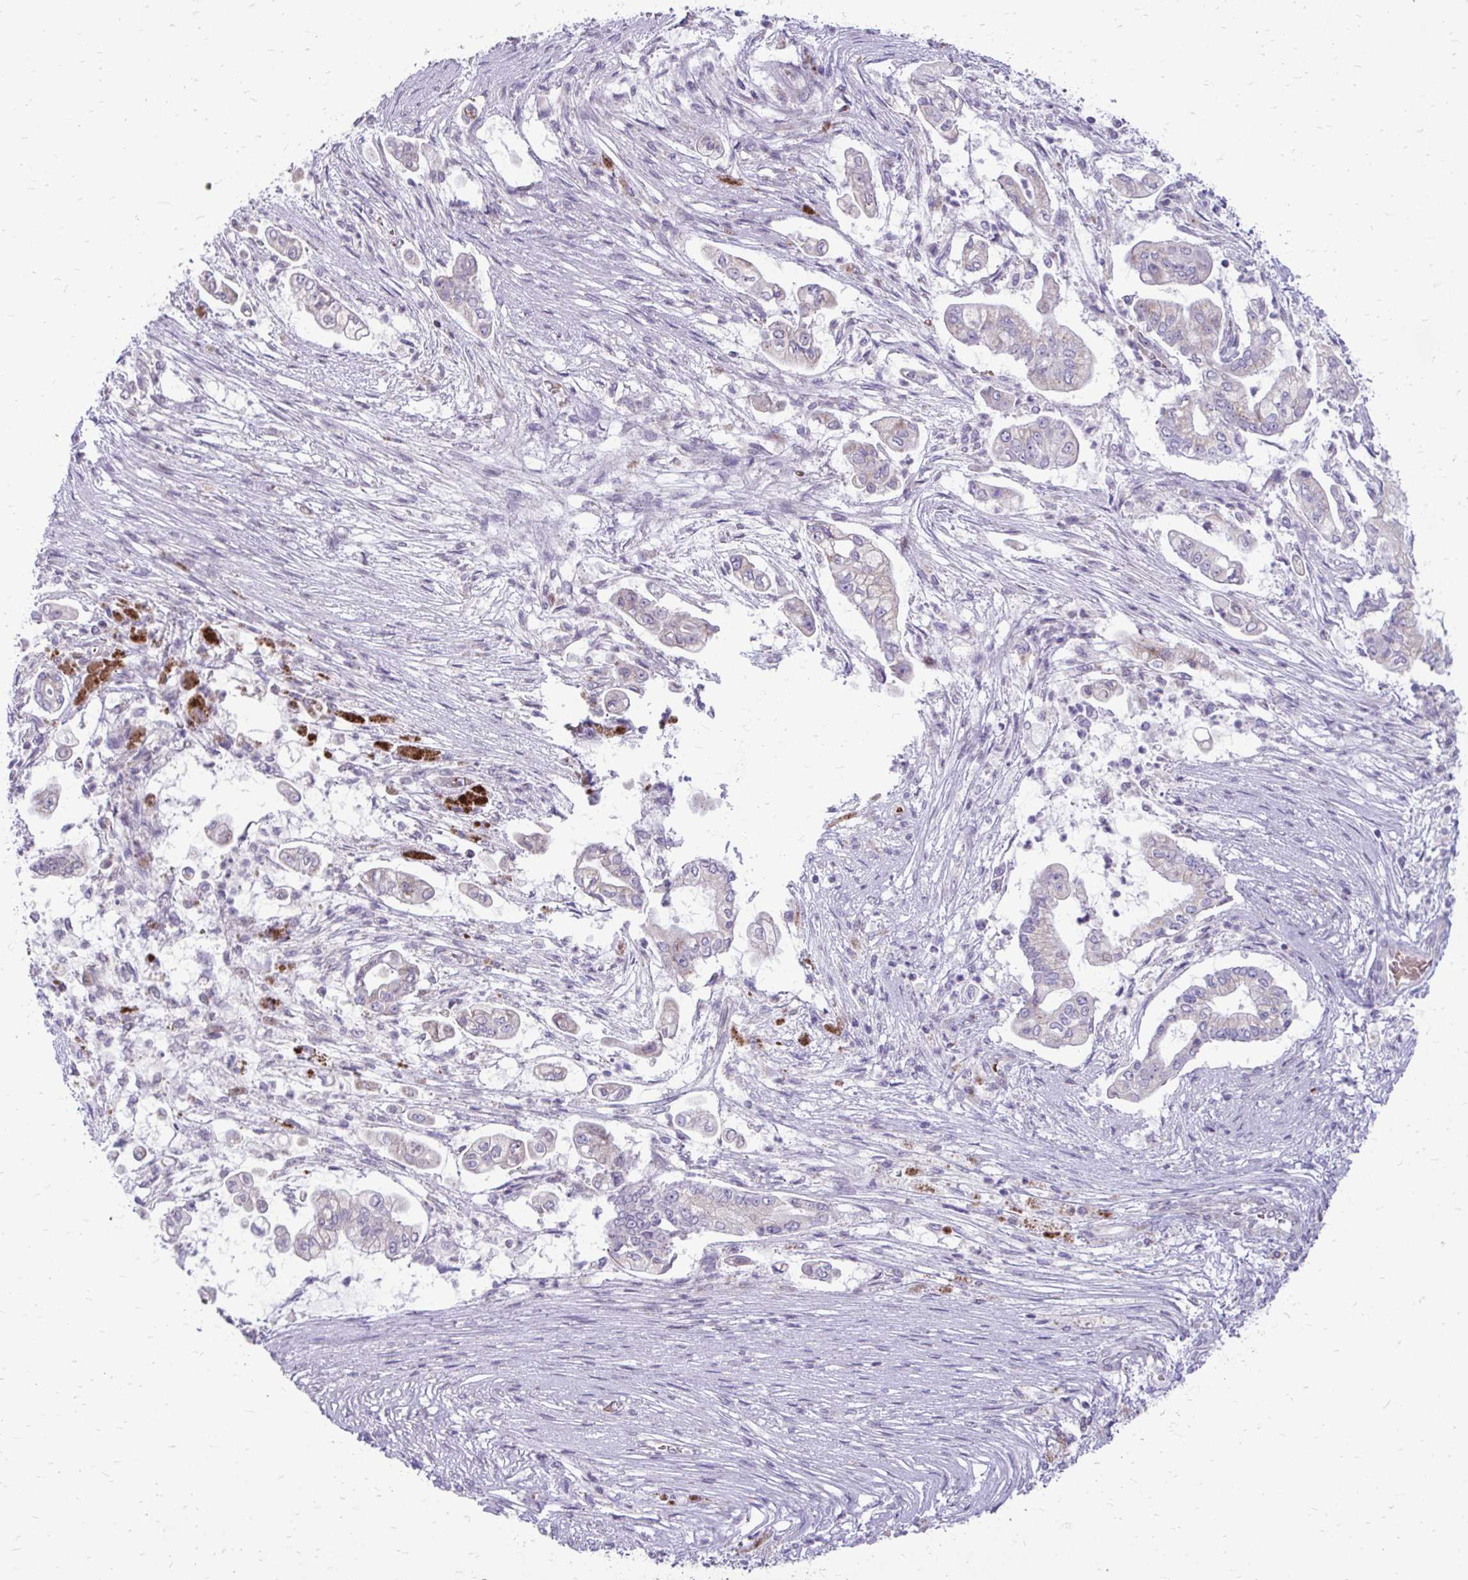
{"staining": {"intensity": "negative", "quantity": "none", "location": "none"}, "tissue": "pancreatic cancer", "cell_type": "Tumor cells", "image_type": "cancer", "snomed": [{"axis": "morphology", "description": "Adenocarcinoma, NOS"}, {"axis": "topography", "description": "Pancreas"}], "caption": "This is an IHC histopathology image of human pancreatic adenocarcinoma. There is no staining in tumor cells.", "gene": "FUNDC2", "patient": {"sex": "female", "age": 69}}